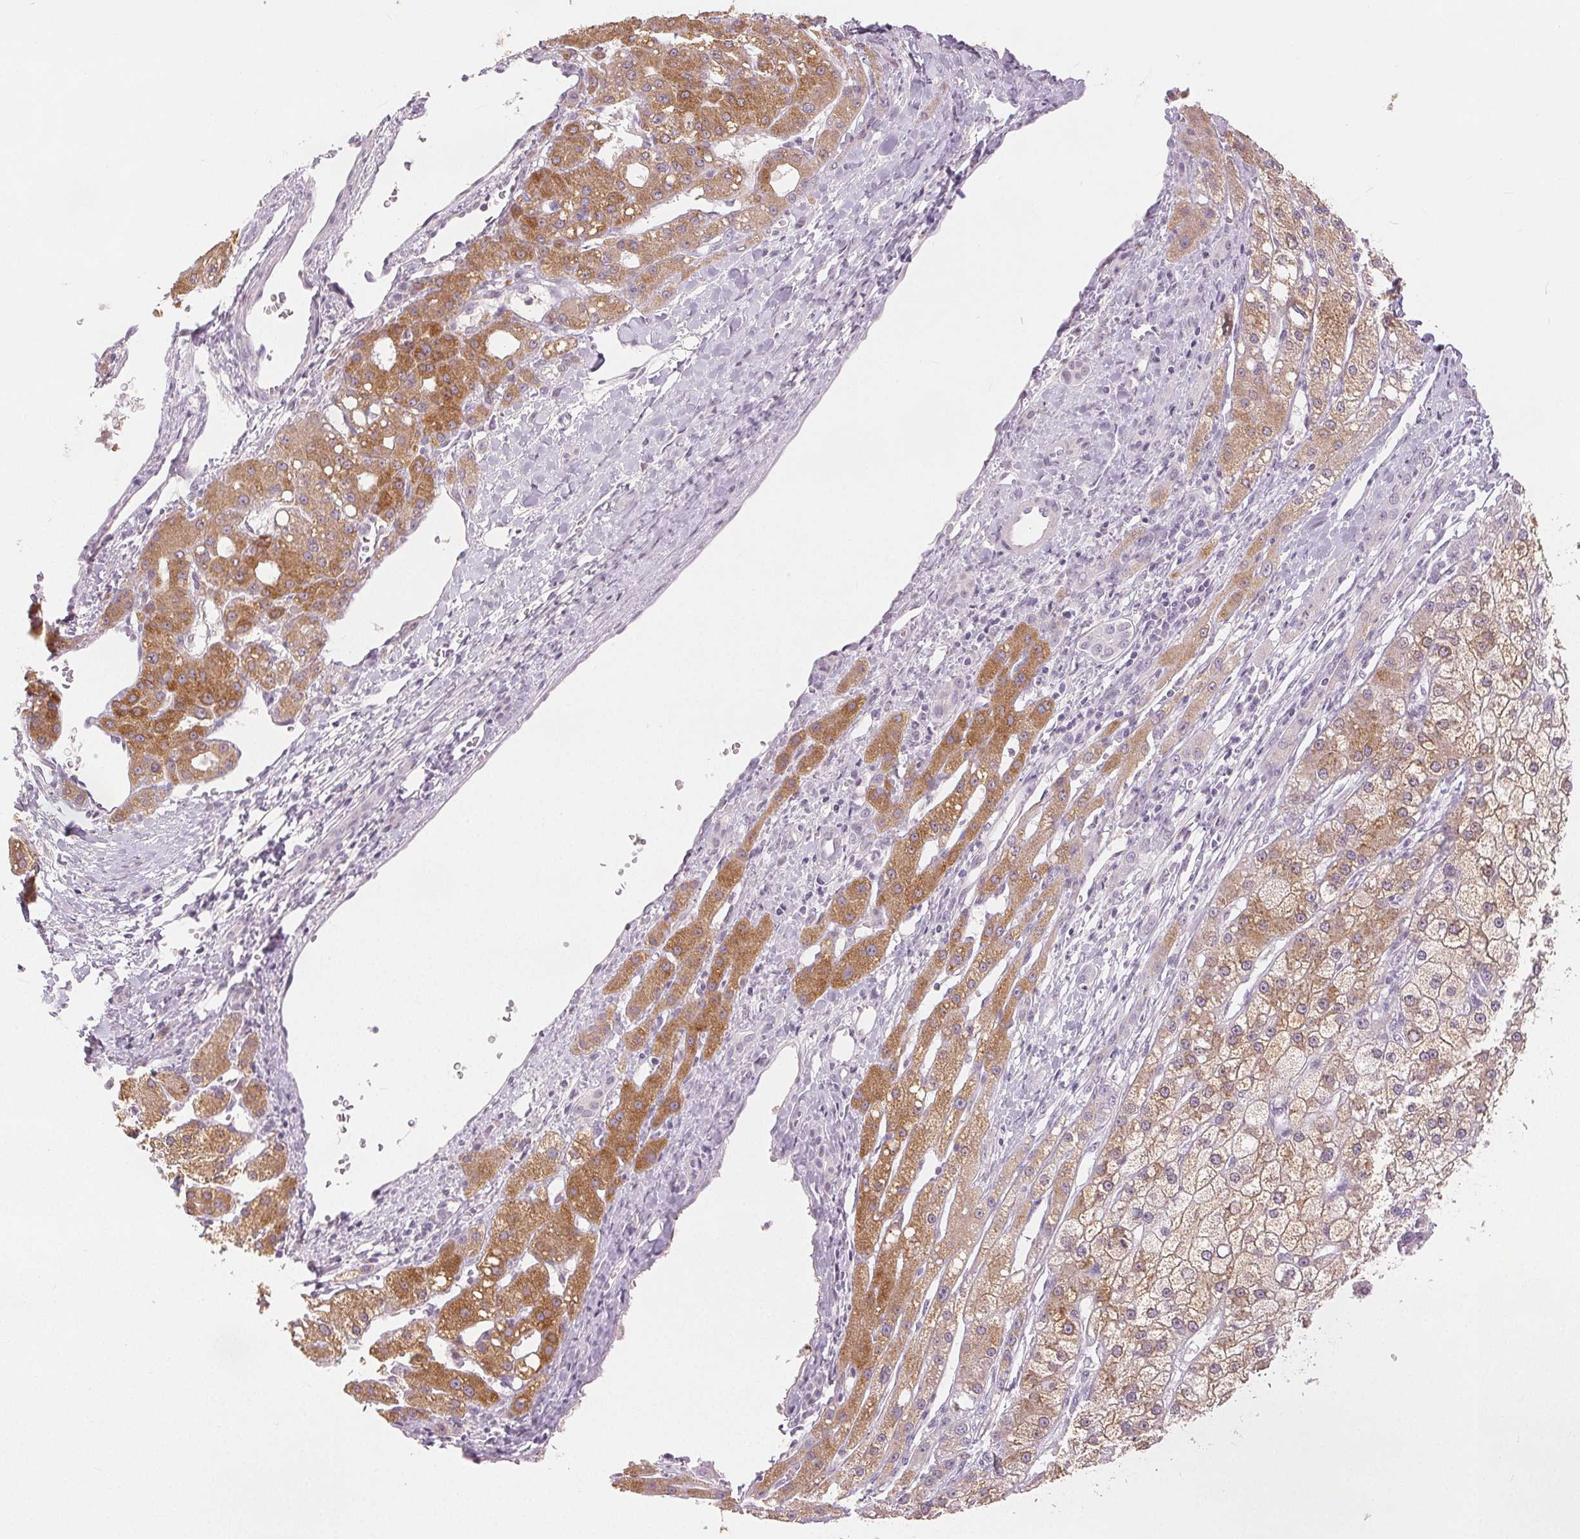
{"staining": {"intensity": "moderate", "quantity": ">75%", "location": "cytoplasmic/membranous"}, "tissue": "liver cancer", "cell_type": "Tumor cells", "image_type": "cancer", "snomed": [{"axis": "morphology", "description": "Carcinoma, Hepatocellular, NOS"}, {"axis": "topography", "description": "Liver"}], "caption": "Liver cancer (hepatocellular carcinoma) stained for a protein (brown) shows moderate cytoplasmic/membranous positive positivity in approximately >75% of tumor cells.", "gene": "SLC27A5", "patient": {"sex": "male", "age": 67}}